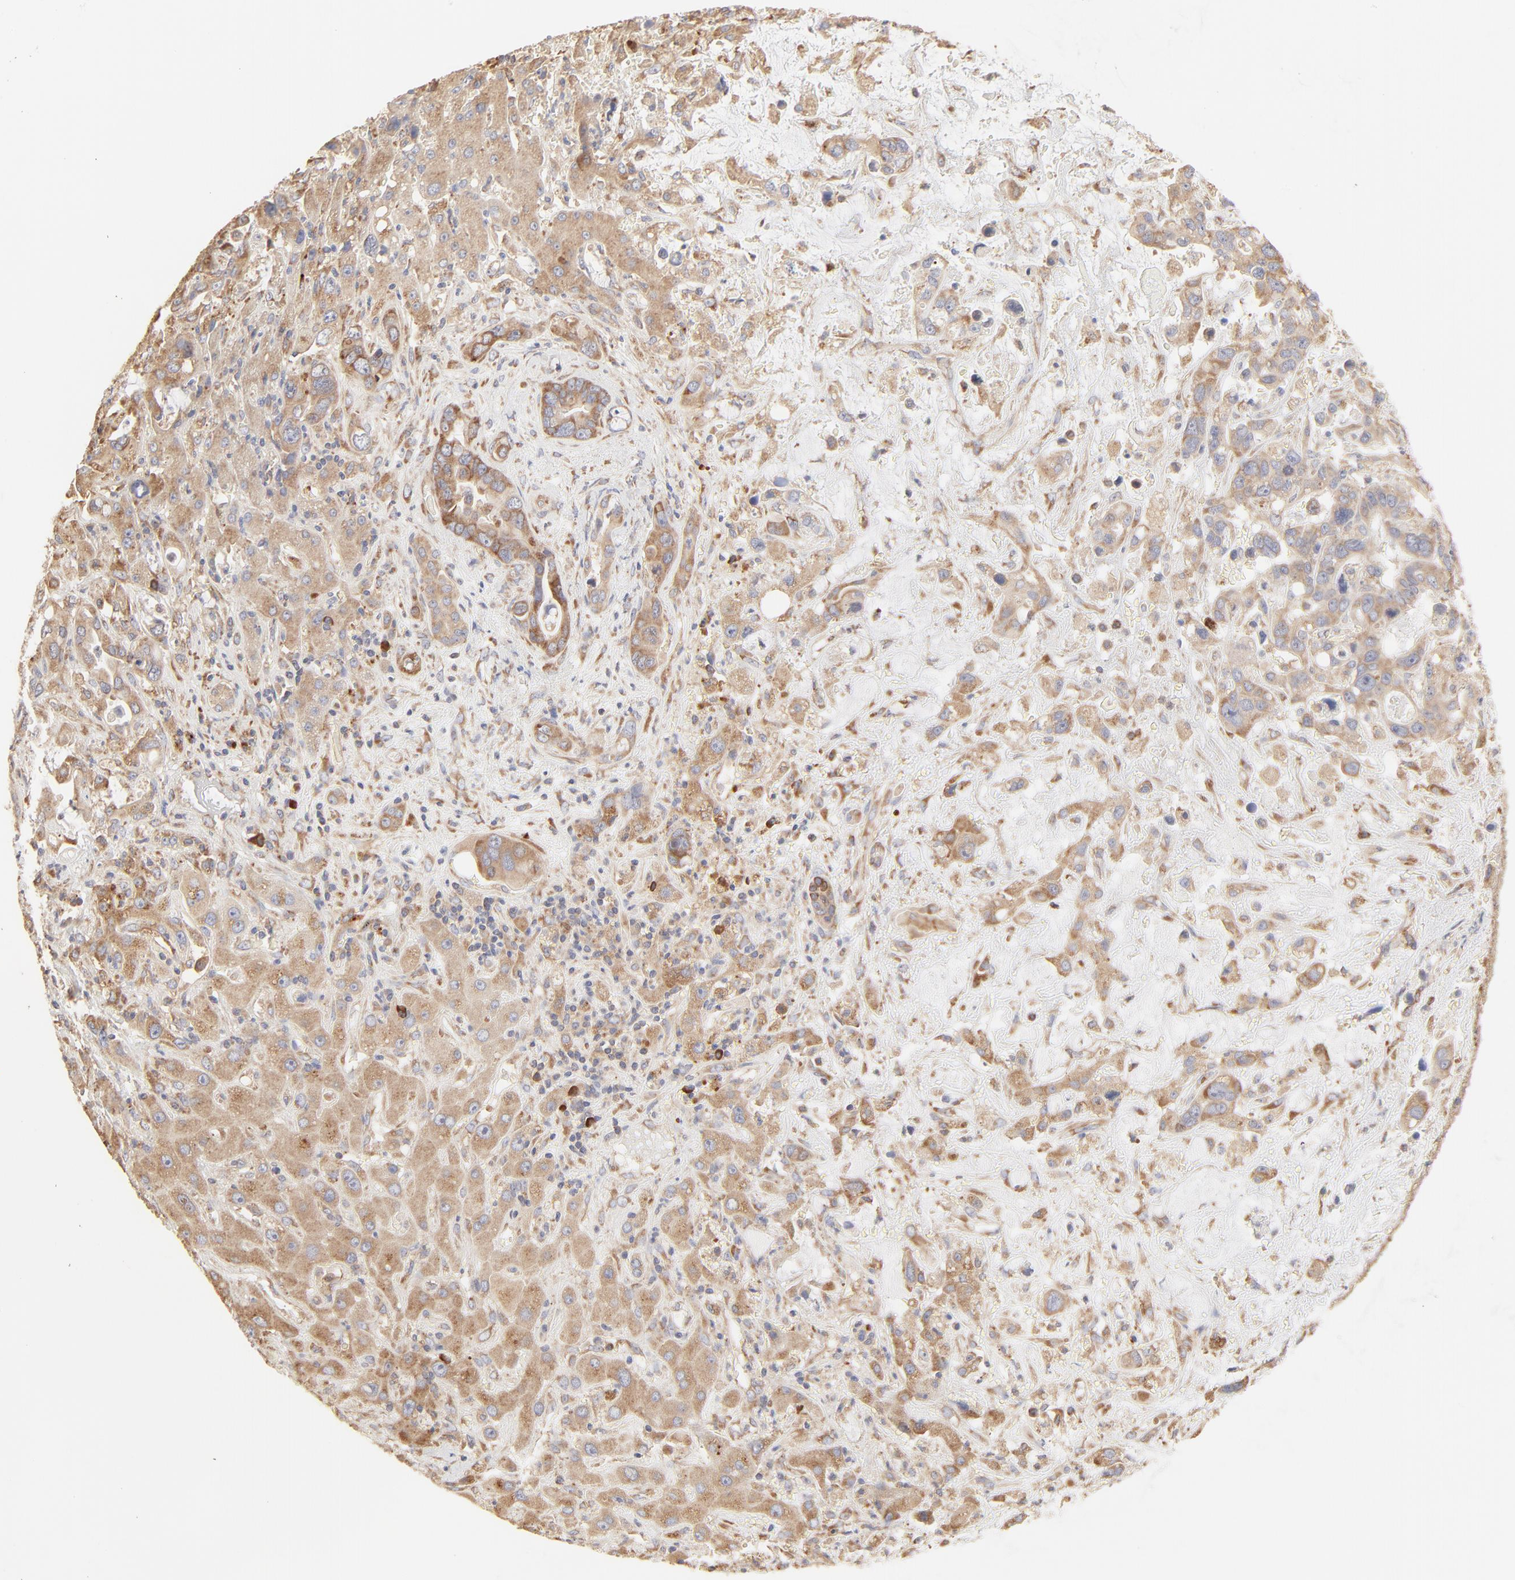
{"staining": {"intensity": "moderate", "quantity": ">75%", "location": "cytoplasmic/membranous"}, "tissue": "liver cancer", "cell_type": "Tumor cells", "image_type": "cancer", "snomed": [{"axis": "morphology", "description": "Cholangiocarcinoma"}, {"axis": "topography", "description": "Liver"}], "caption": "Moderate cytoplasmic/membranous staining is present in approximately >75% of tumor cells in liver cholangiocarcinoma.", "gene": "RPS20", "patient": {"sex": "female", "age": 65}}